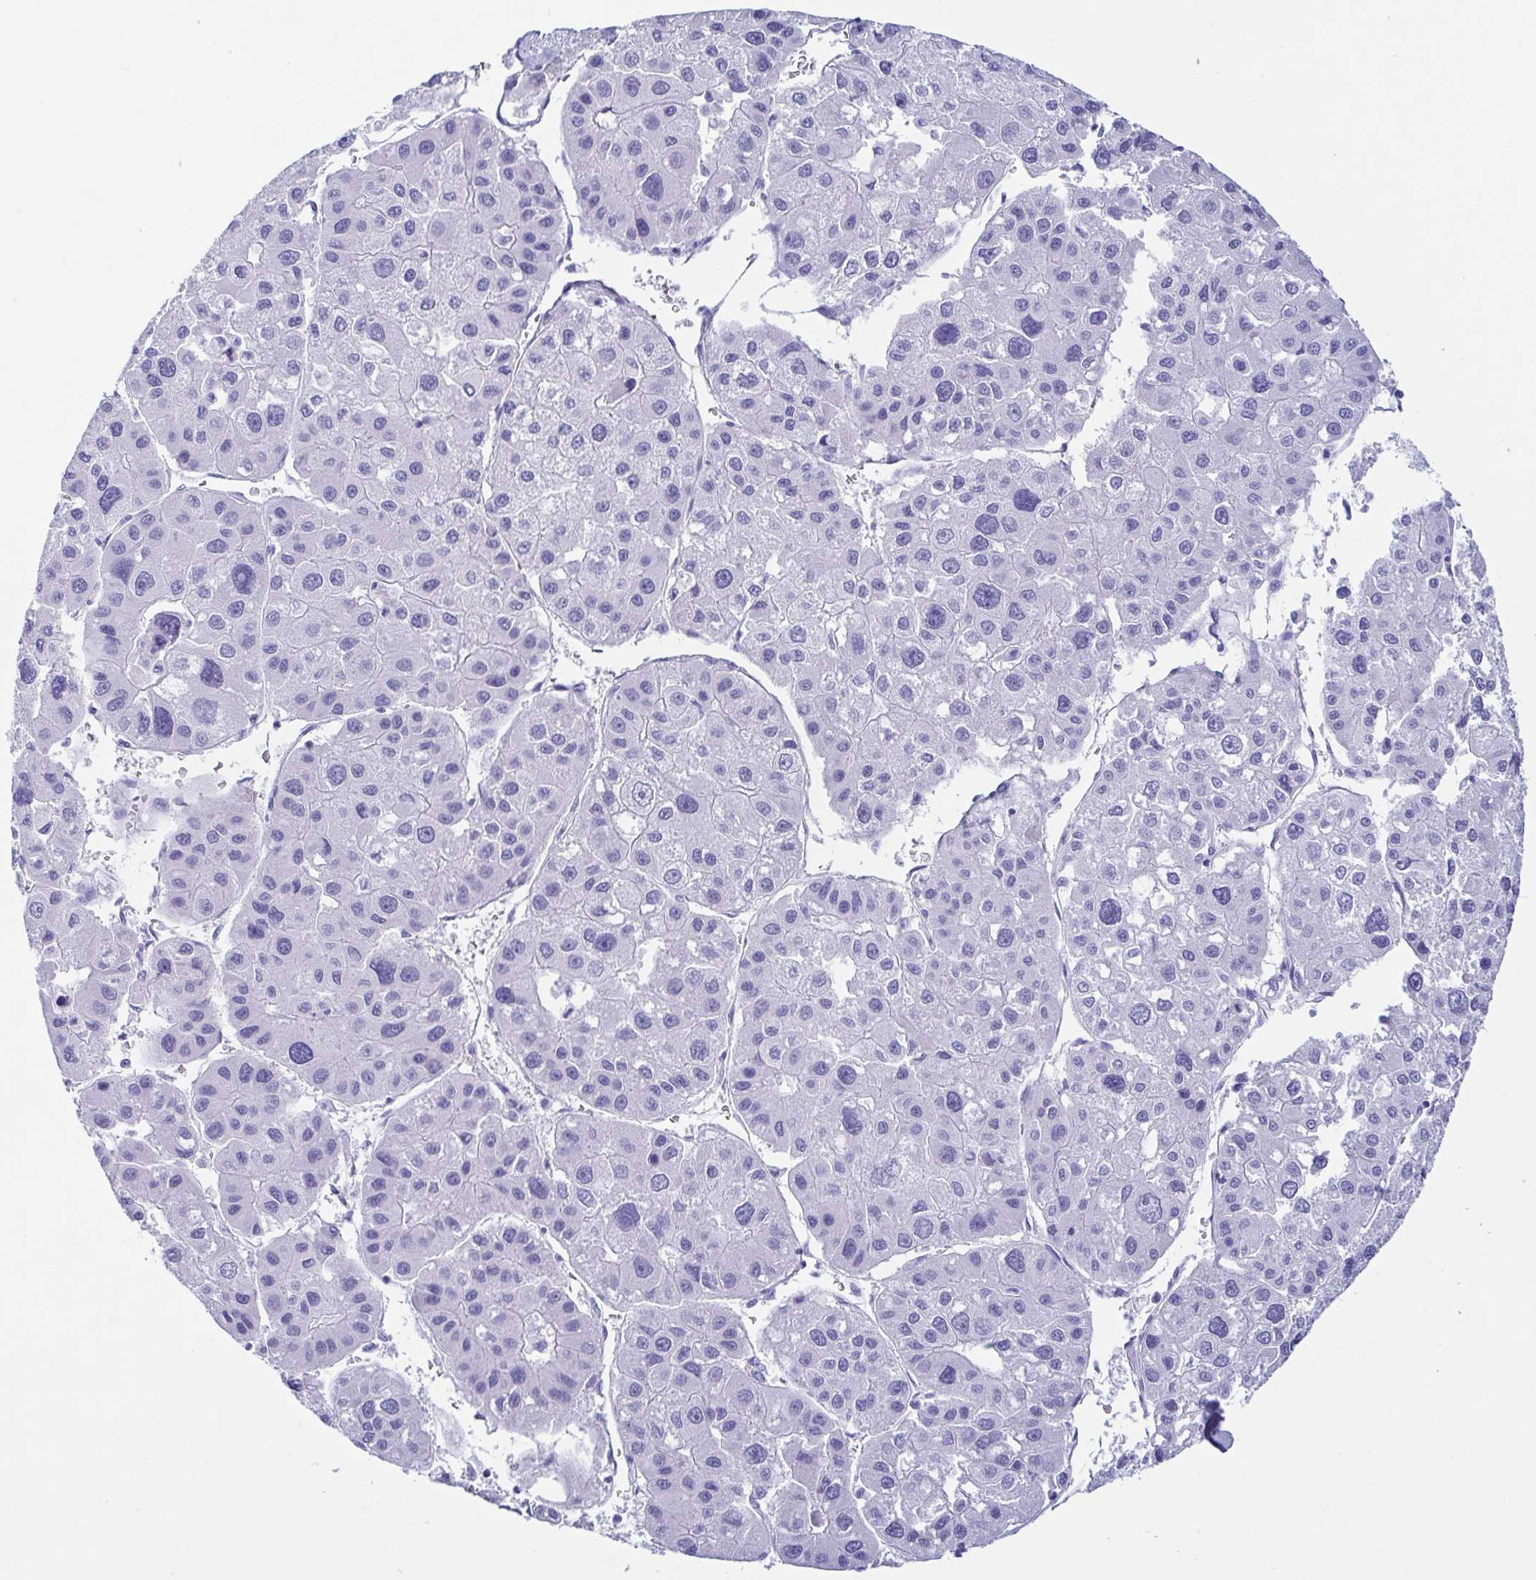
{"staining": {"intensity": "negative", "quantity": "none", "location": "none"}, "tissue": "liver cancer", "cell_type": "Tumor cells", "image_type": "cancer", "snomed": [{"axis": "morphology", "description": "Carcinoma, Hepatocellular, NOS"}, {"axis": "topography", "description": "Liver"}], "caption": "Immunohistochemical staining of human liver hepatocellular carcinoma displays no significant positivity in tumor cells.", "gene": "GKN1", "patient": {"sex": "male", "age": 73}}